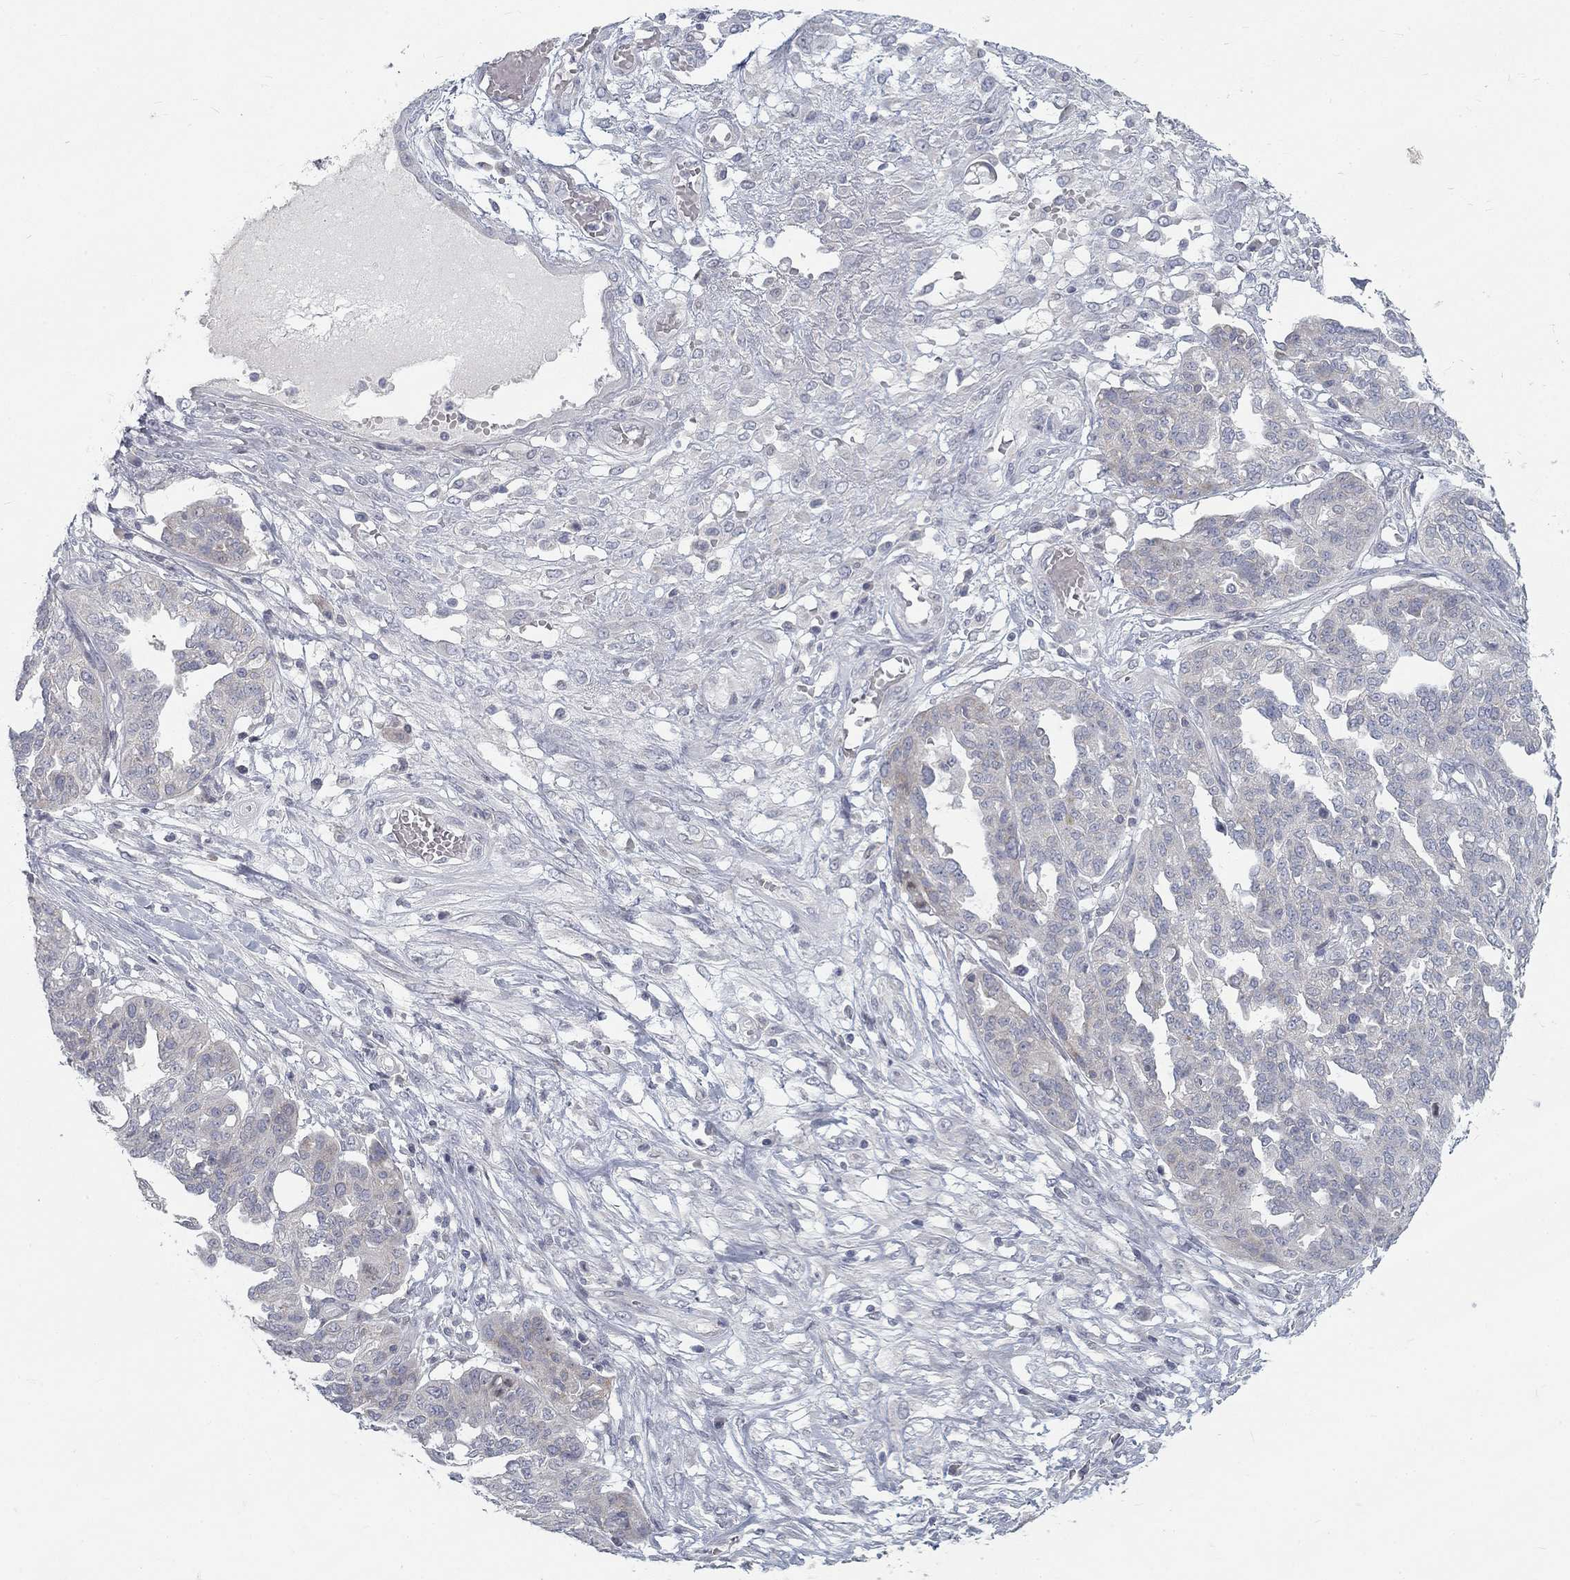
{"staining": {"intensity": "negative", "quantity": "none", "location": "none"}, "tissue": "ovarian cancer", "cell_type": "Tumor cells", "image_type": "cancer", "snomed": [{"axis": "morphology", "description": "Cystadenocarcinoma, serous, NOS"}, {"axis": "topography", "description": "Ovary"}], "caption": "An image of serous cystadenocarcinoma (ovarian) stained for a protein displays no brown staining in tumor cells. (DAB immunohistochemistry (IHC) with hematoxylin counter stain).", "gene": "ATP1A3", "patient": {"sex": "female", "age": 67}}